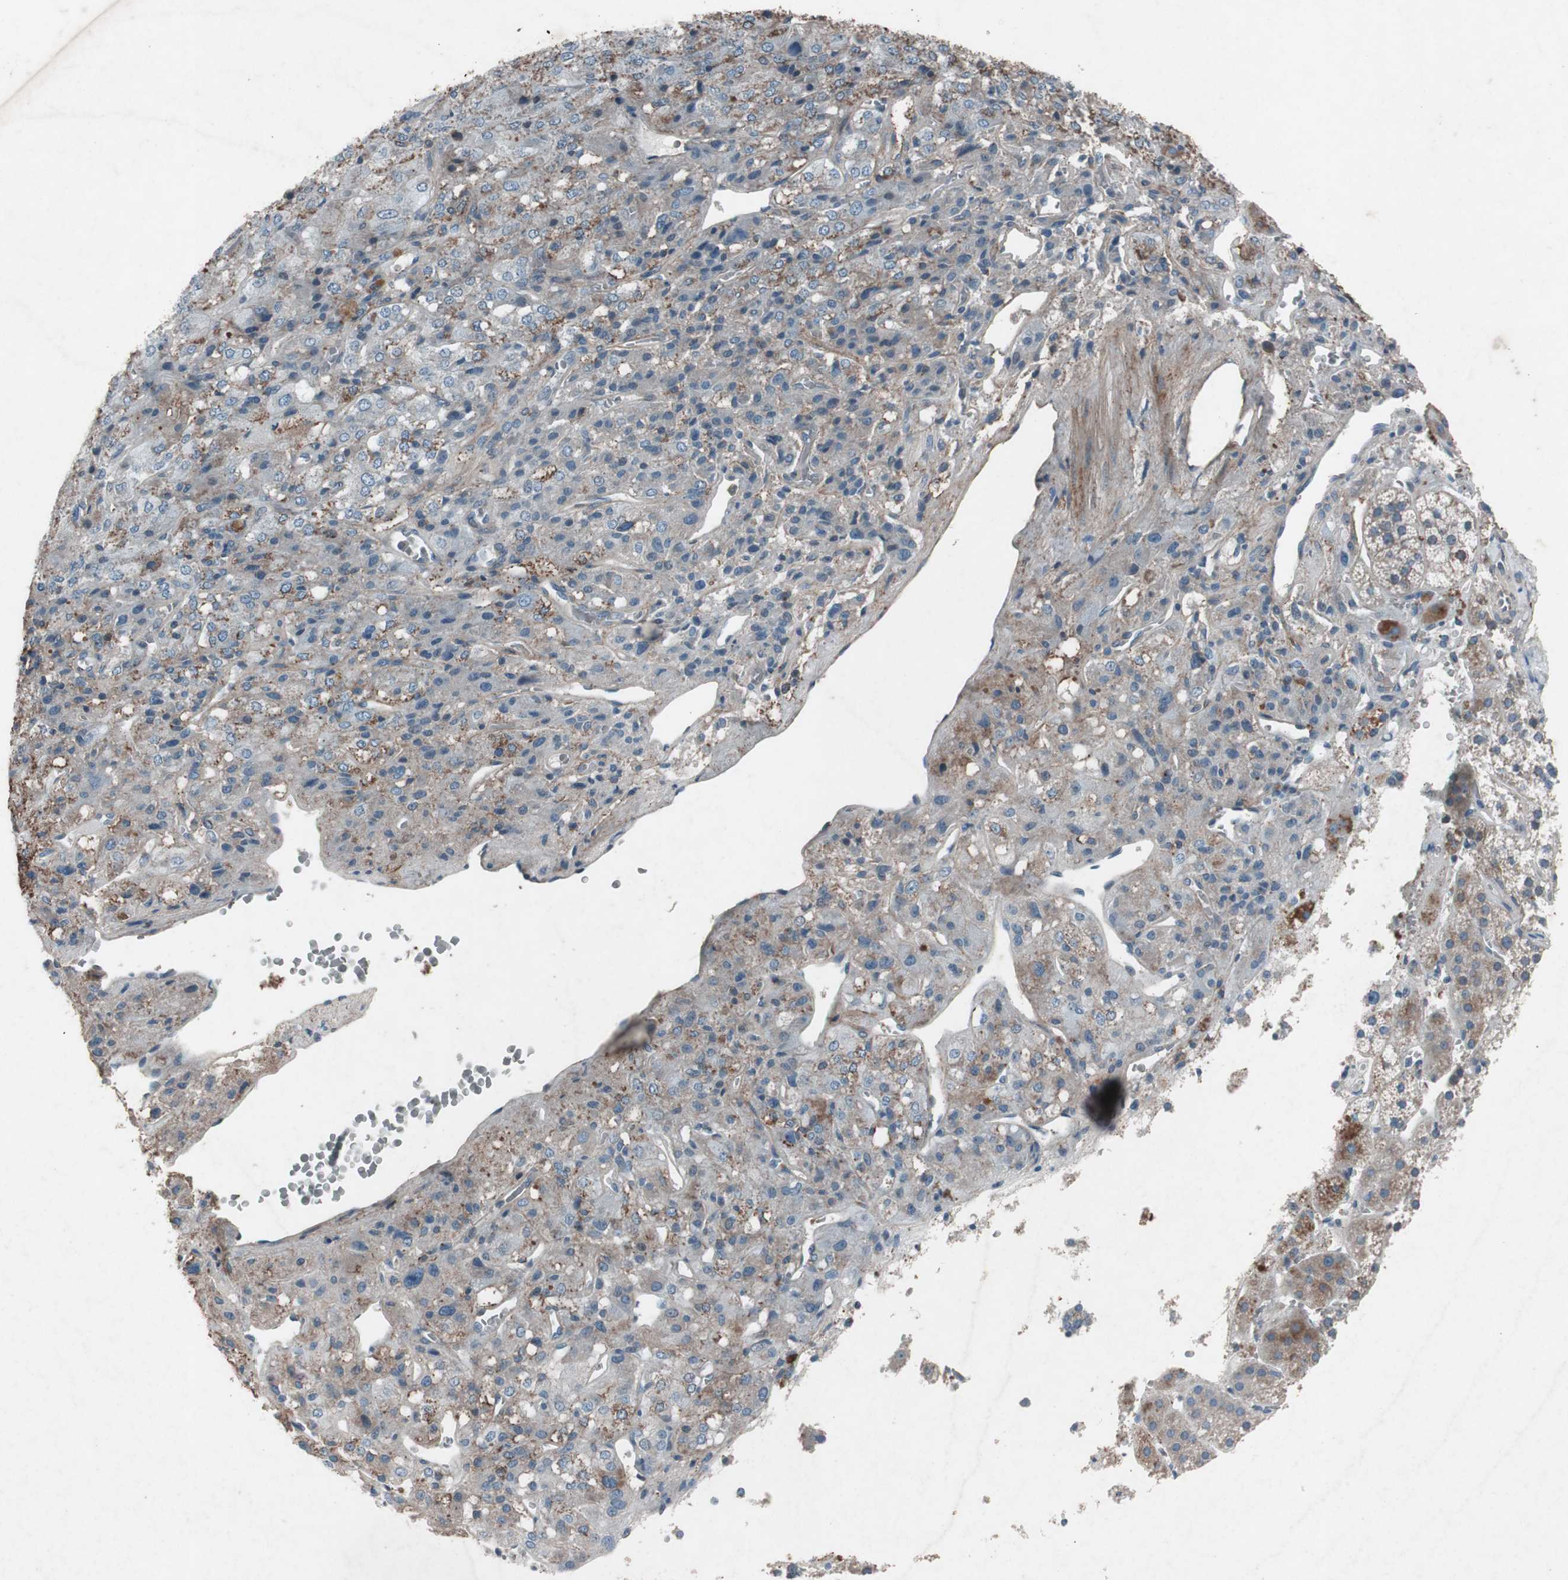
{"staining": {"intensity": "weak", "quantity": "25%-75%", "location": "cytoplasmic/membranous"}, "tissue": "adrenal gland", "cell_type": "Glandular cells", "image_type": "normal", "snomed": [{"axis": "morphology", "description": "Normal tissue, NOS"}, {"axis": "topography", "description": "Adrenal gland"}], "caption": "Immunohistochemical staining of normal adrenal gland exhibits low levels of weak cytoplasmic/membranous staining in about 25%-75% of glandular cells. (DAB (3,3'-diaminobenzidine) IHC with brightfield microscopy, high magnification).", "gene": "GRB7", "patient": {"sex": "female", "age": 44}}